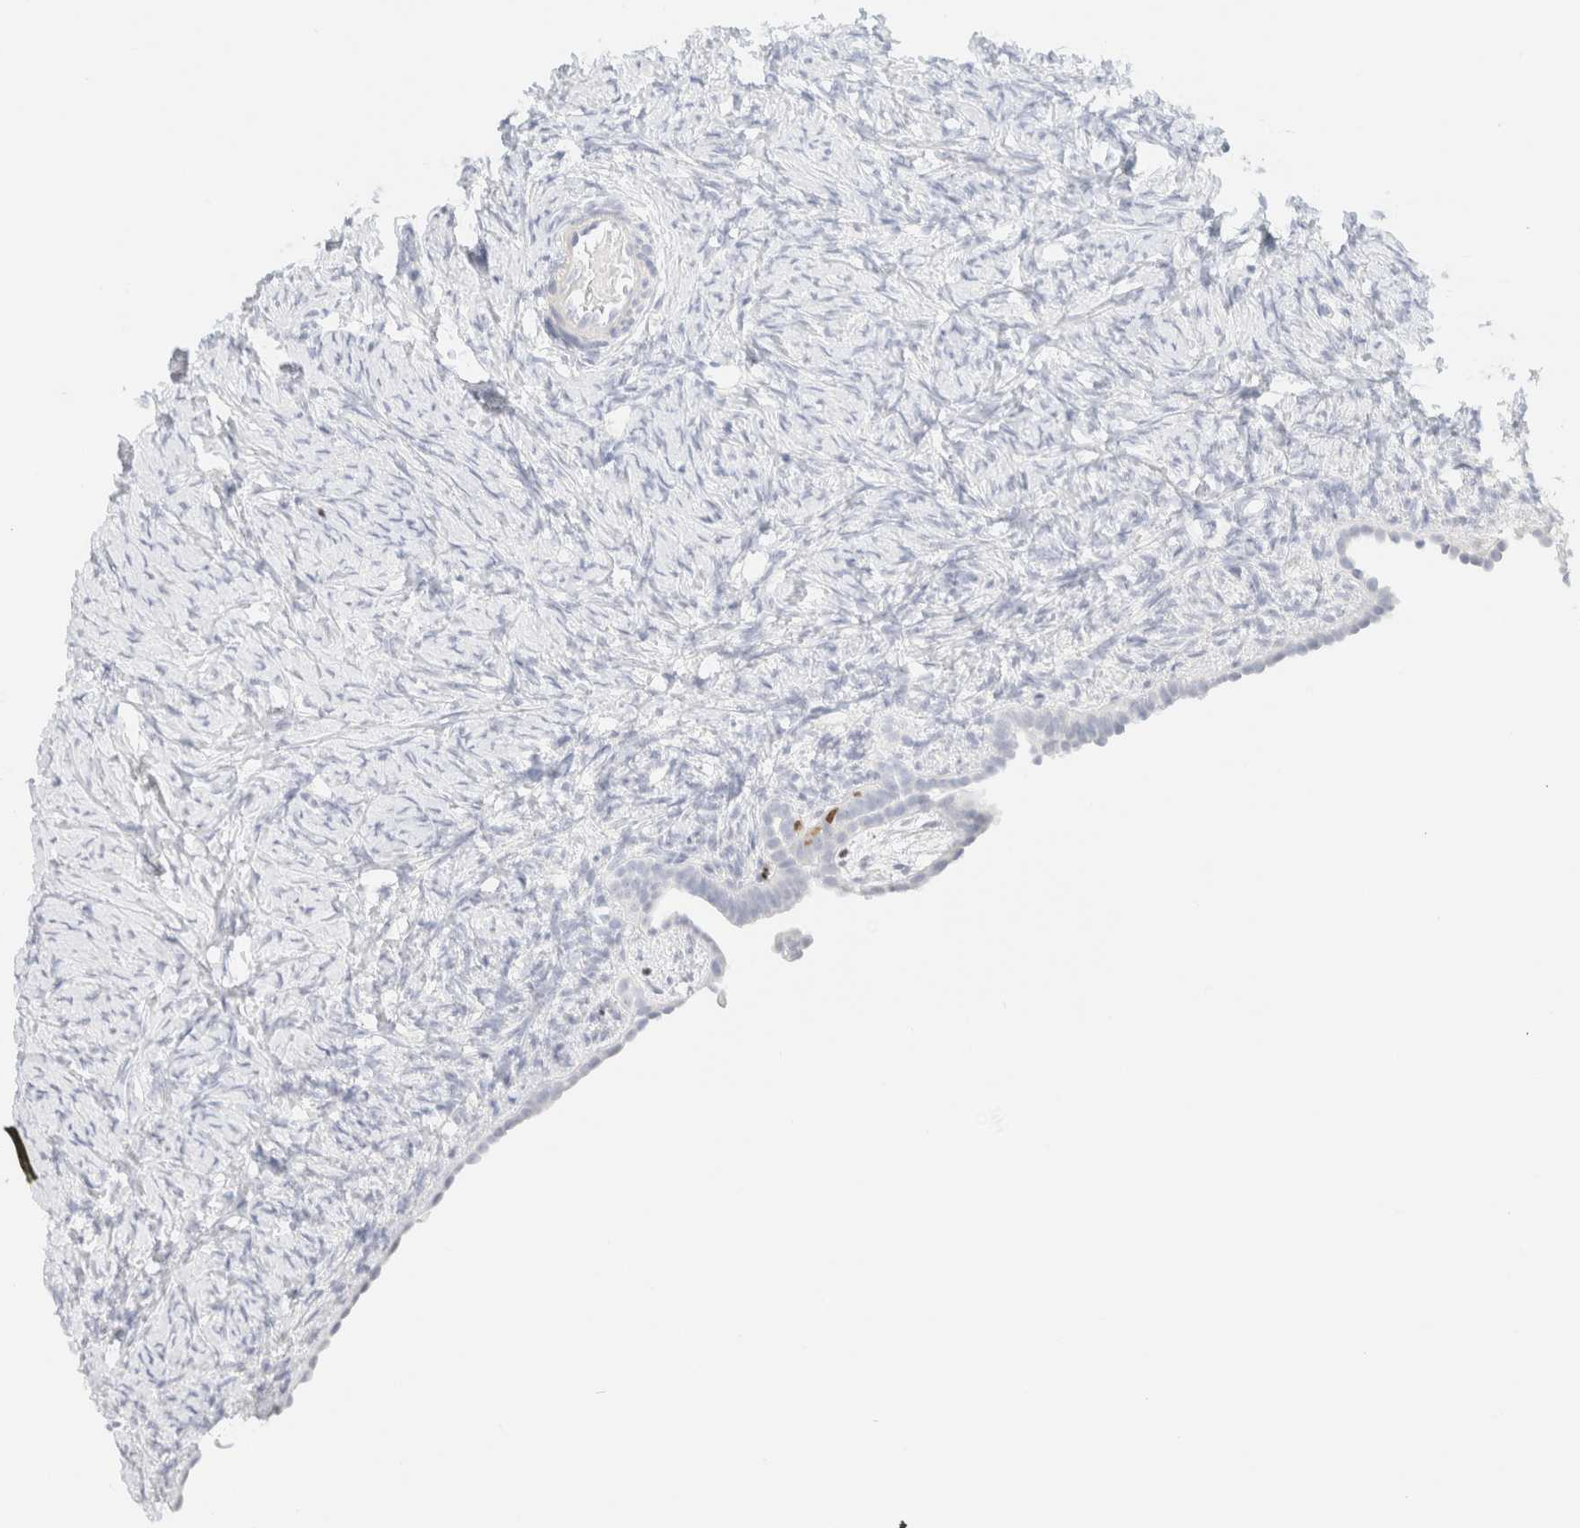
{"staining": {"intensity": "negative", "quantity": "none", "location": "none"}, "tissue": "ovary", "cell_type": "Follicle cells", "image_type": "normal", "snomed": [{"axis": "morphology", "description": "Normal tissue, NOS"}, {"axis": "topography", "description": "Ovary"}], "caption": "Ovary was stained to show a protein in brown. There is no significant expression in follicle cells. Nuclei are stained in blue.", "gene": "IKZF3", "patient": {"sex": "female", "age": 33}}